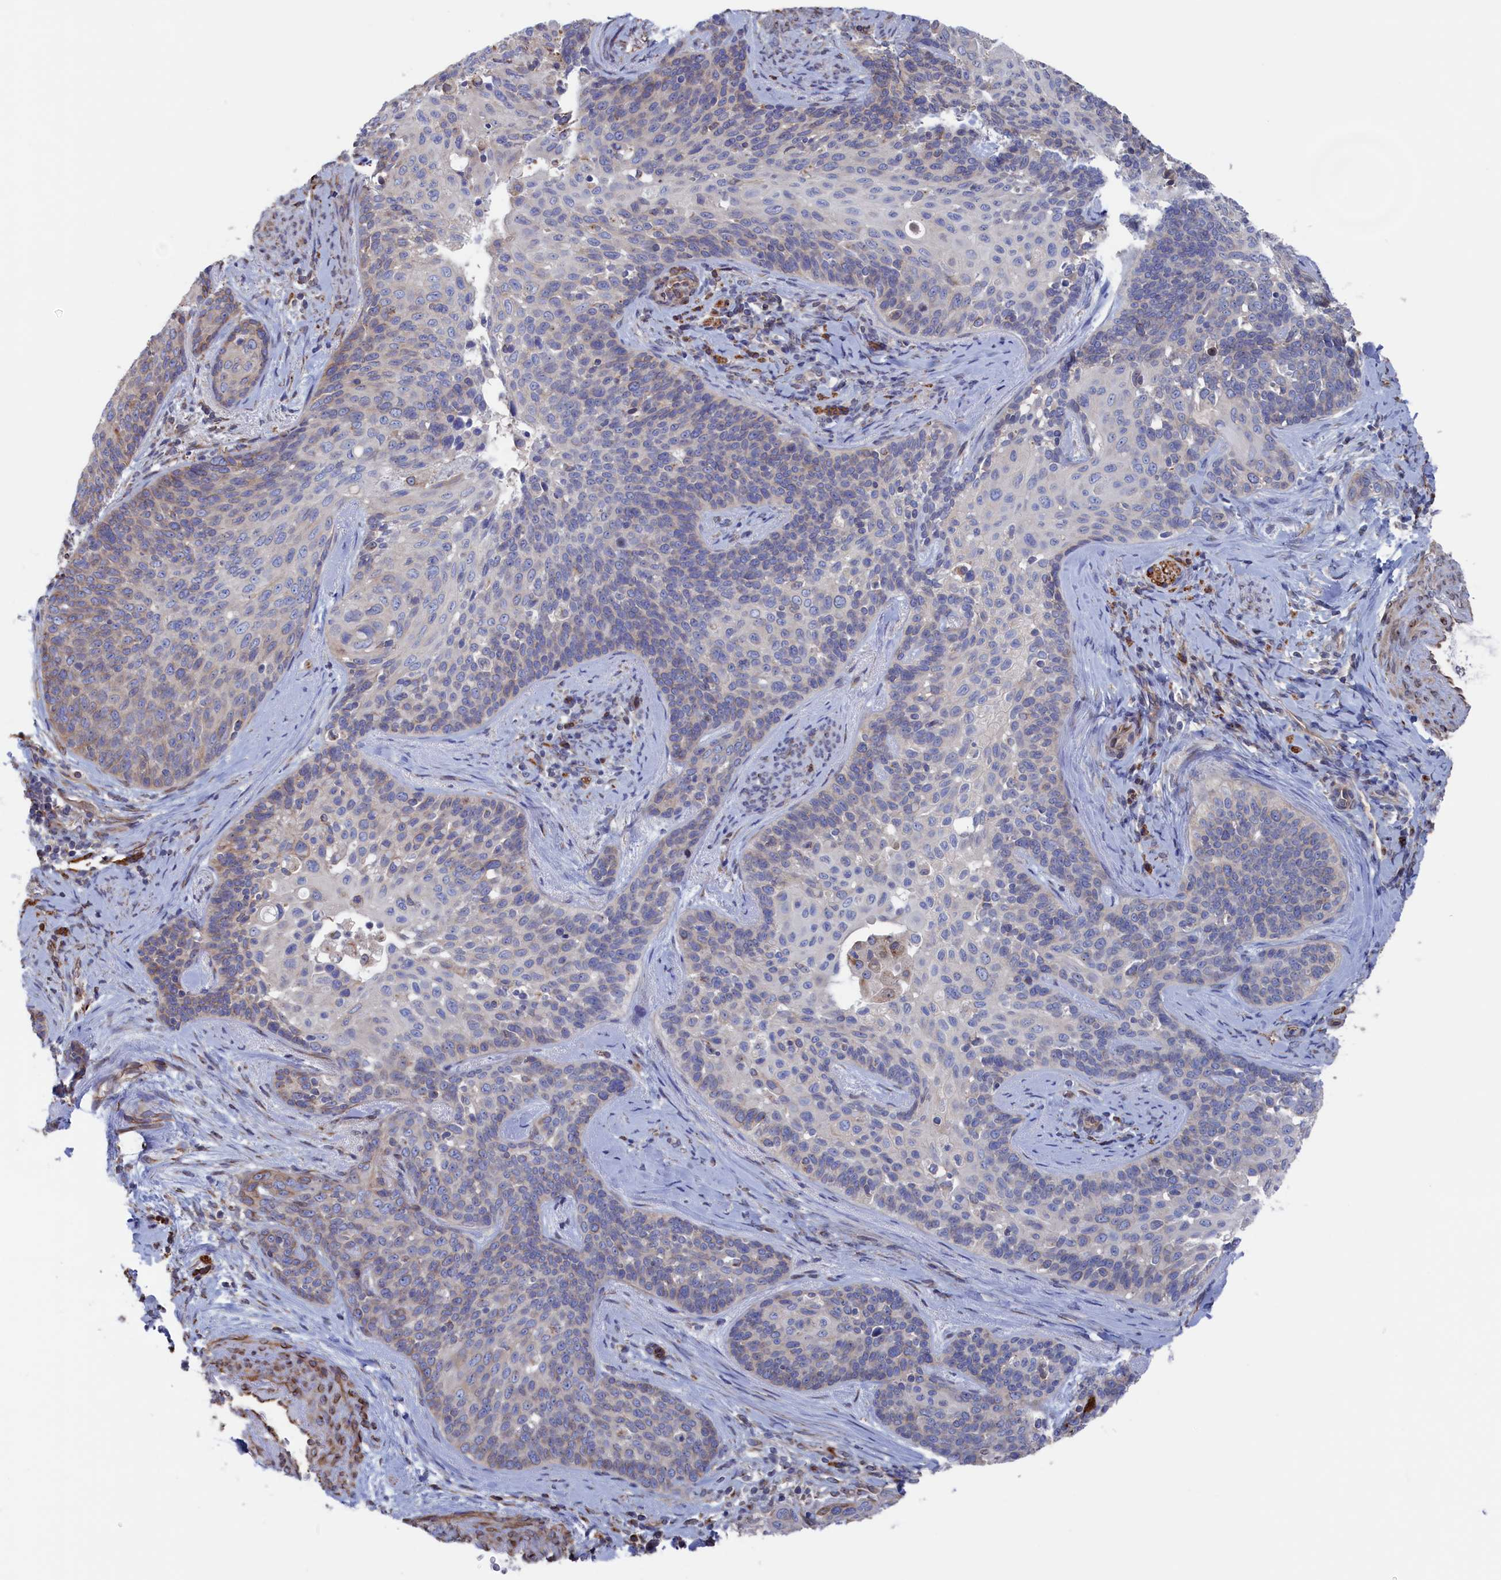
{"staining": {"intensity": "weak", "quantity": "<25%", "location": "cytoplasmic/membranous"}, "tissue": "cervical cancer", "cell_type": "Tumor cells", "image_type": "cancer", "snomed": [{"axis": "morphology", "description": "Squamous cell carcinoma, NOS"}, {"axis": "topography", "description": "Cervix"}], "caption": "DAB immunohistochemical staining of cervical cancer (squamous cell carcinoma) demonstrates no significant staining in tumor cells.", "gene": "NUTF2", "patient": {"sex": "female", "age": 50}}